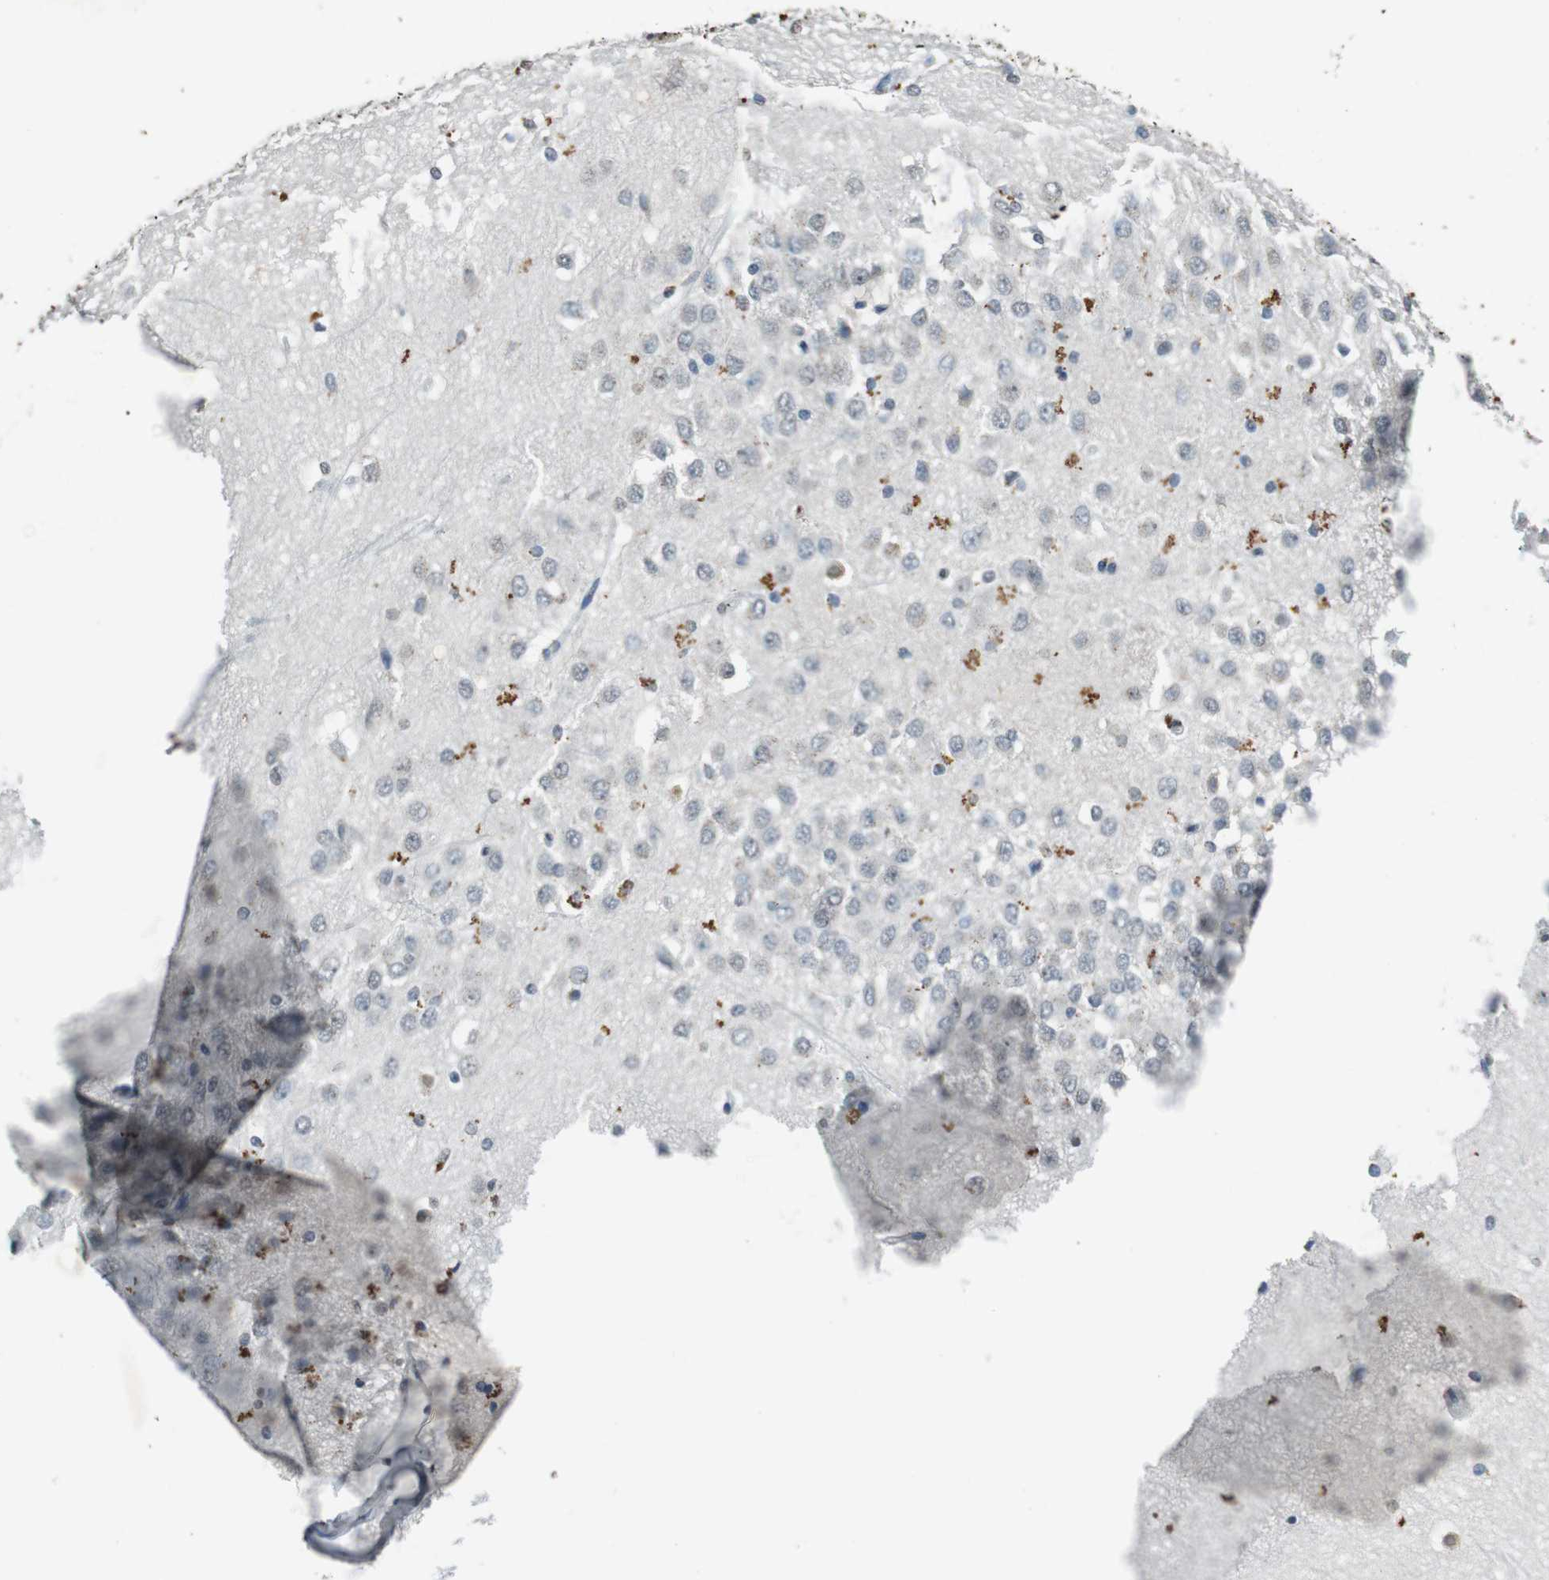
{"staining": {"intensity": "weak", "quantity": "<25%", "location": "cytoplasmic/membranous"}, "tissue": "hippocampus", "cell_type": "Glial cells", "image_type": "normal", "snomed": [{"axis": "morphology", "description": "Normal tissue, NOS"}, {"axis": "topography", "description": "Hippocampus"}], "caption": "The IHC histopathology image has no significant positivity in glial cells of hippocampus. Brightfield microscopy of IHC stained with DAB (3,3'-diaminobenzidine) (brown) and hematoxylin (blue), captured at high magnification.", "gene": "STBD1", "patient": {"sex": "female", "age": 19}}